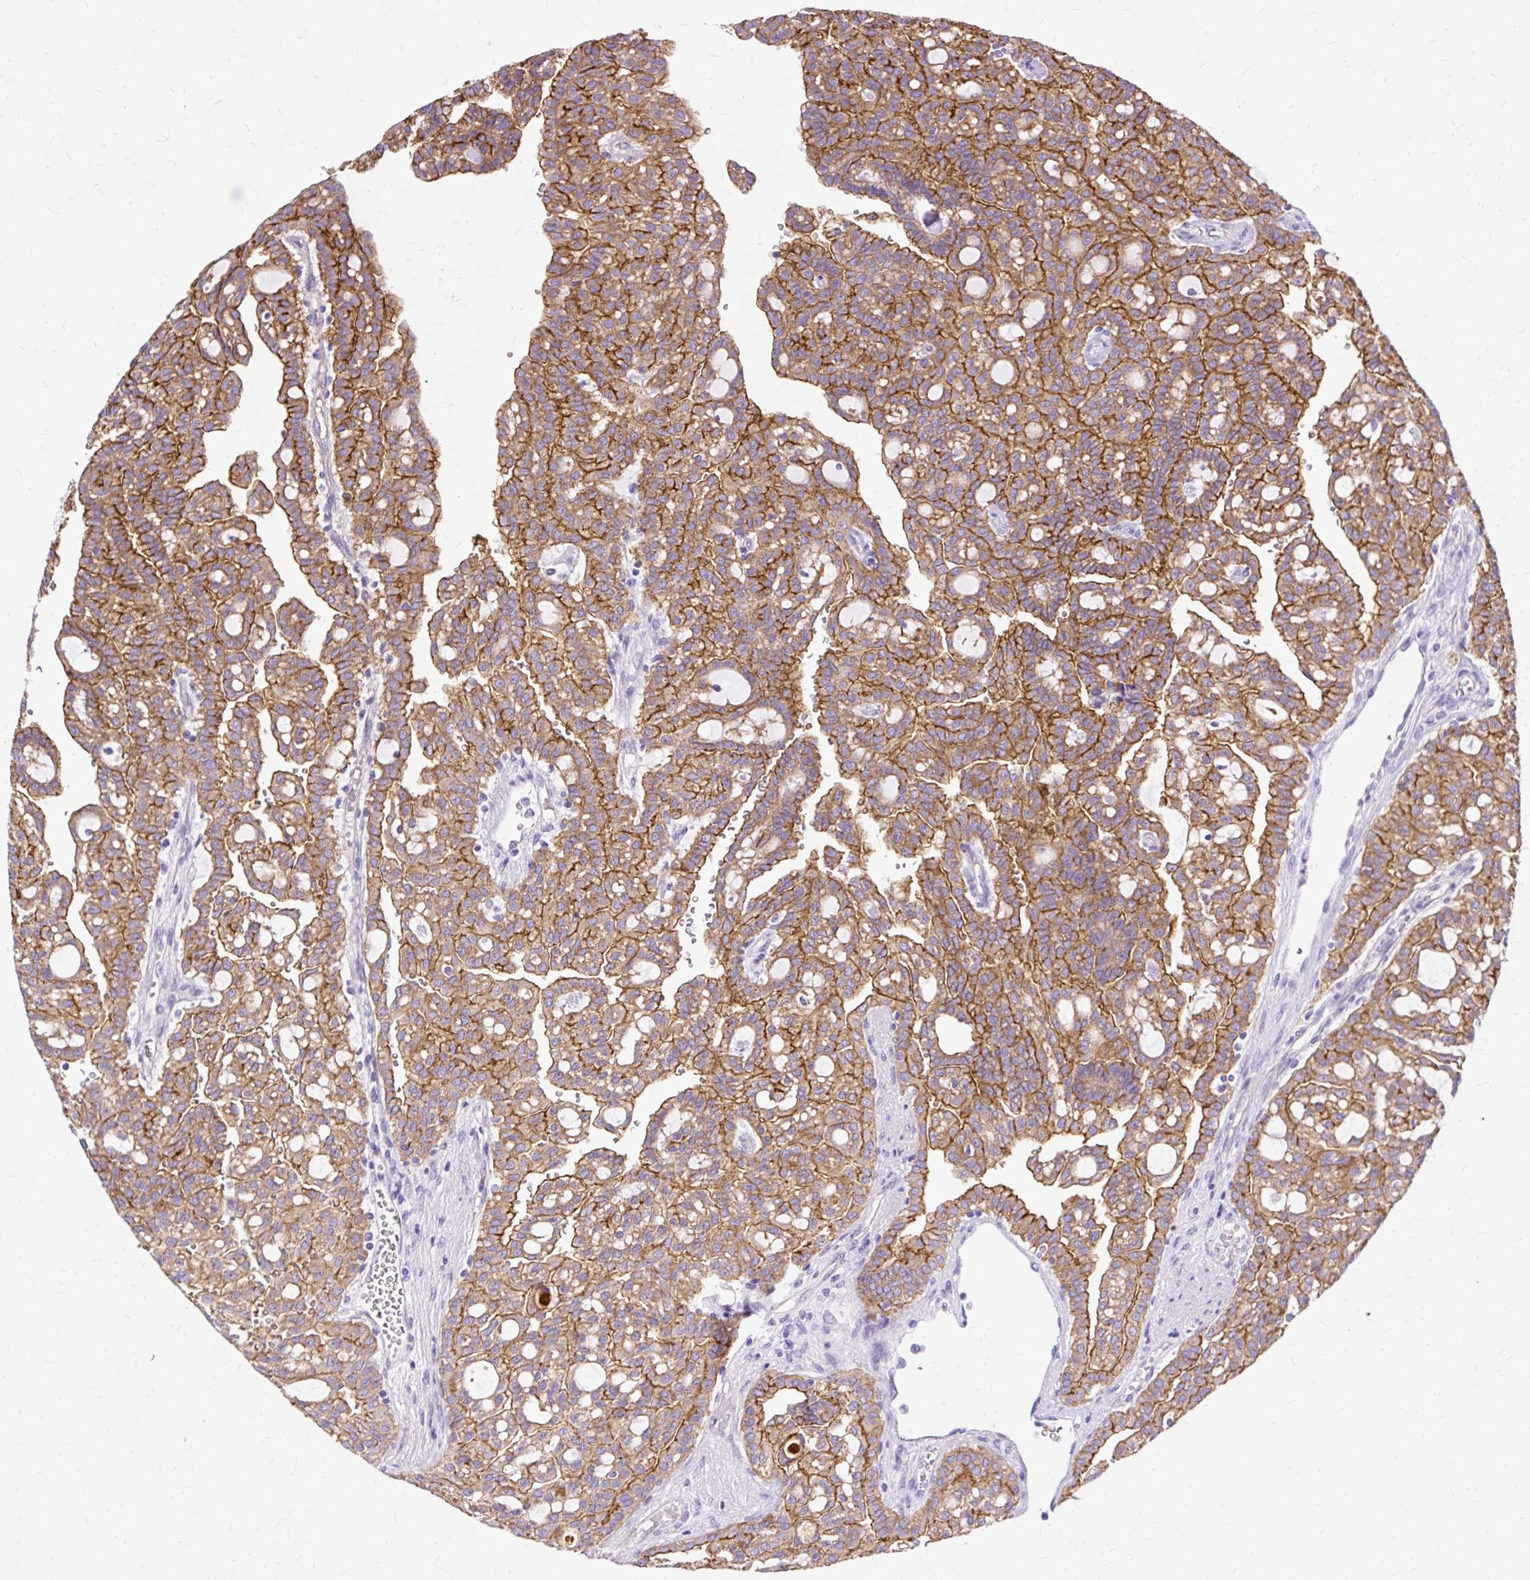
{"staining": {"intensity": "moderate", "quantity": ">75%", "location": "cytoplasmic/membranous"}, "tissue": "renal cancer", "cell_type": "Tumor cells", "image_type": "cancer", "snomed": [{"axis": "morphology", "description": "Adenocarcinoma, NOS"}, {"axis": "topography", "description": "Kidney"}], "caption": "This image displays renal cancer stained with immunohistochemistry (IHC) to label a protein in brown. The cytoplasmic/membranous of tumor cells show moderate positivity for the protein. Nuclei are counter-stained blue.", "gene": "MYO6", "patient": {"sex": "male", "age": 63}}